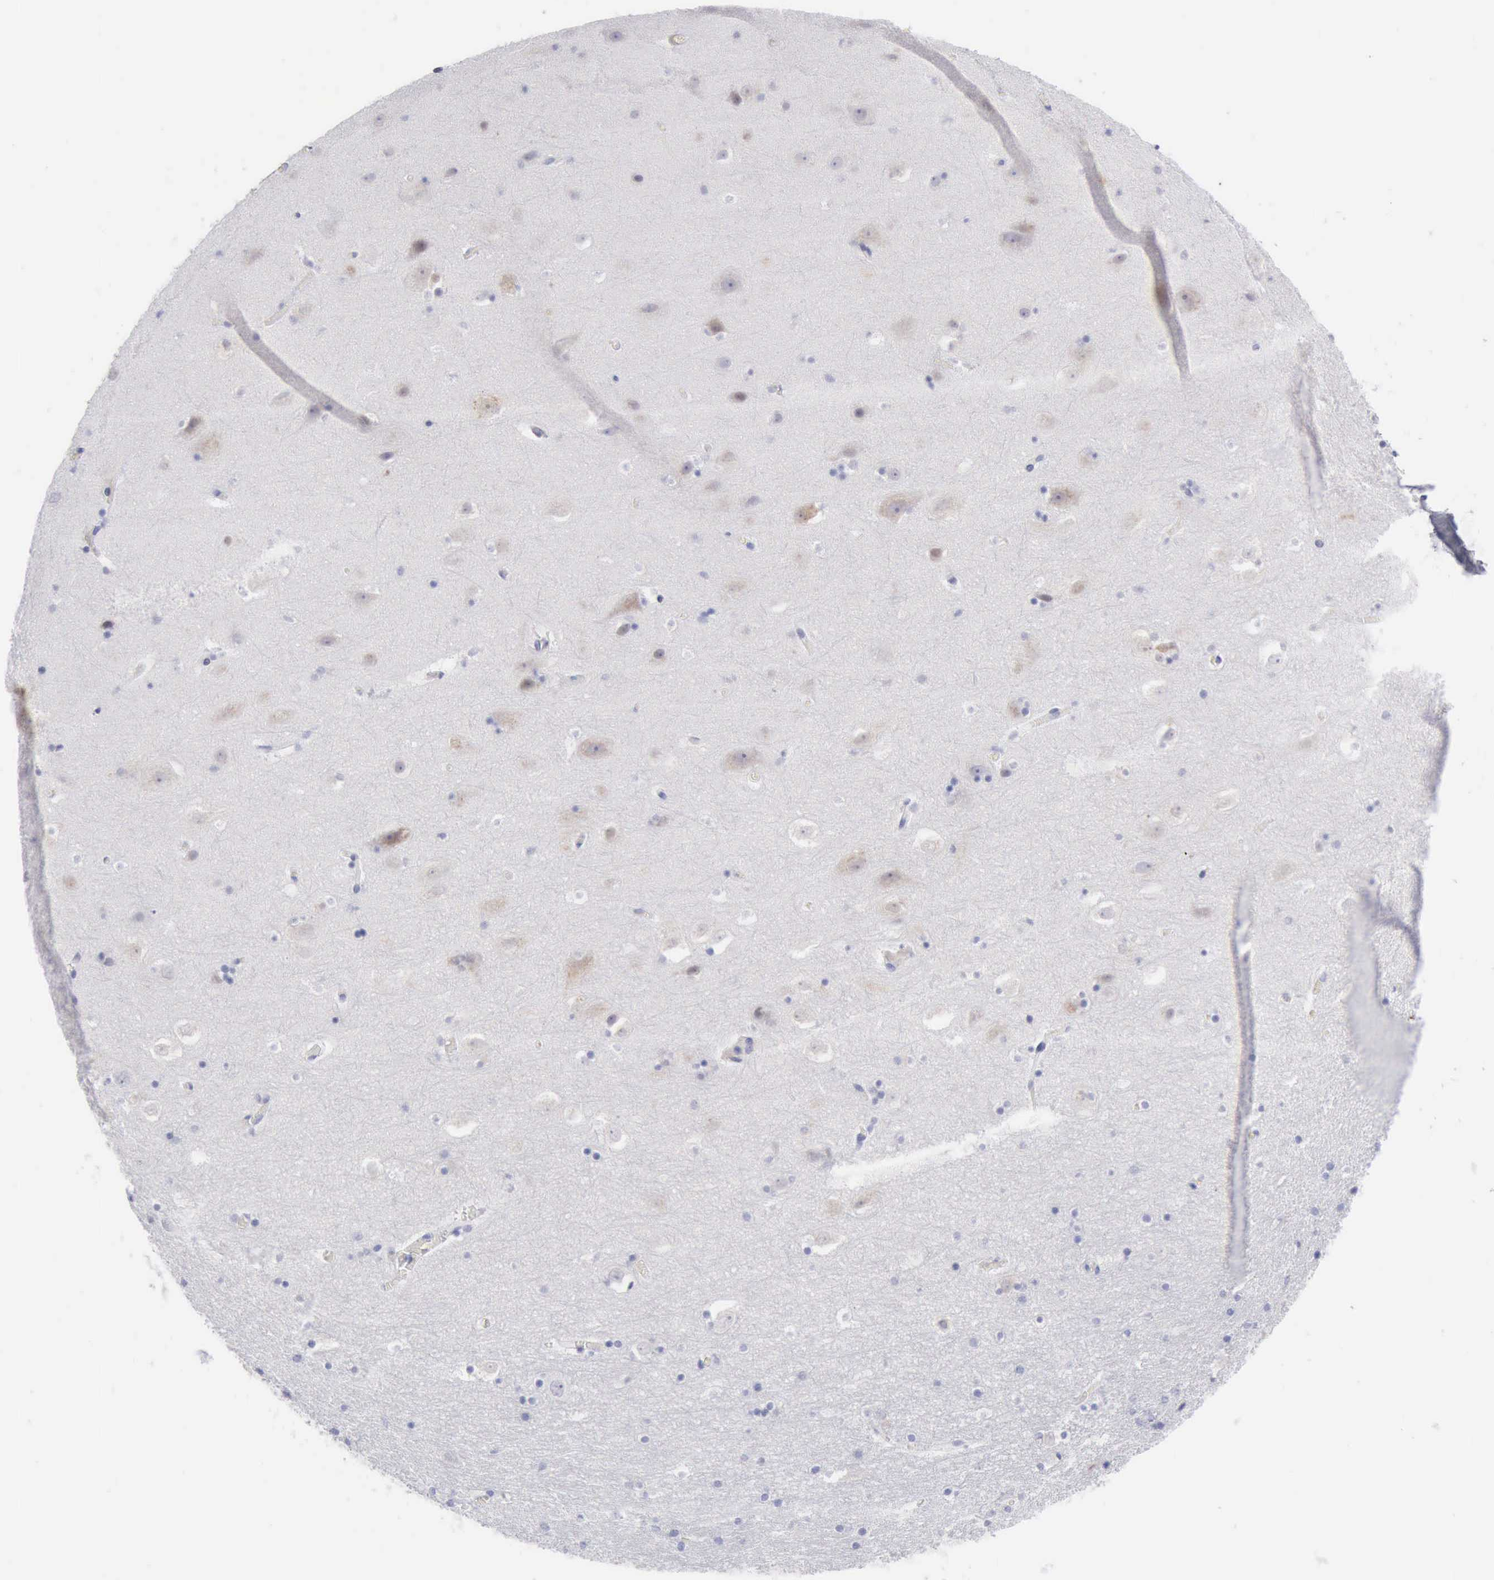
{"staining": {"intensity": "negative", "quantity": "none", "location": "none"}, "tissue": "hippocampus", "cell_type": "Glial cells", "image_type": "normal", "snomed": [{"axis": "morphology", "description": "Normal tissue, NOS"}, {"axis": "topography", "description": "Hippocampus"}], "caption": "This is a micrograph of IHC staining of benign hippocampus, which shows no positivity in glial cells. (Brightfield microscopy of DAB IHC at high magnification).", "gene": "ANGEL1", "patient": {"sex": "male", "age": 45}}